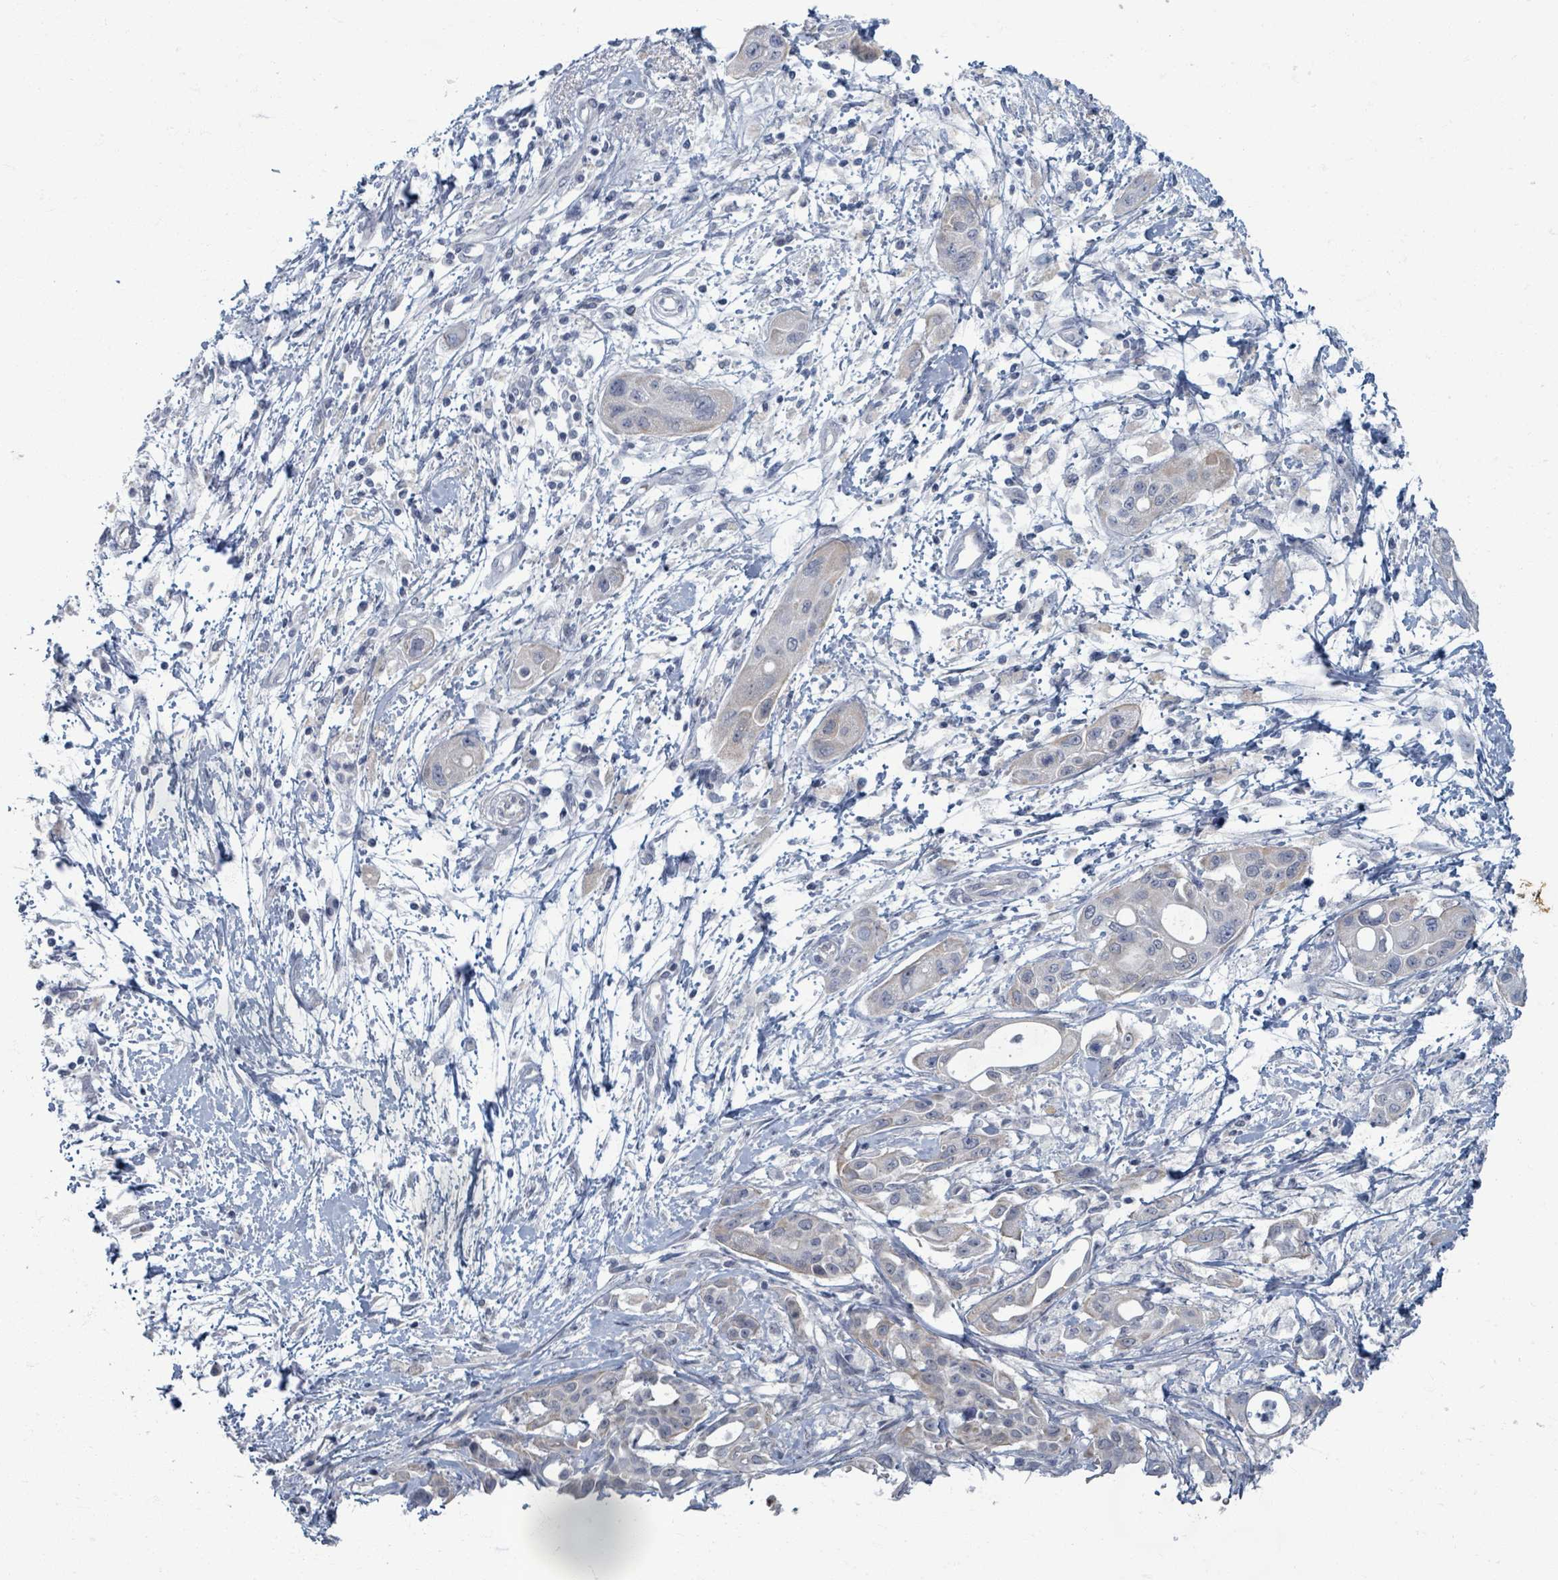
{"staining": {"intensity": "negative", "quantity": "none", "location": "none"}, "tissue": "pancreatic cancer", "cell_type": "Tumor cells", "image_type": "cancer", "snomed": [{"axis": "morphology", "description": "Adenocarcinoma, NOS"}, {"axis": "topography", "description": "Pancreas"}], "caption": "DAB immunohistochemical staining of human pancreatic cancer displays no significant expression in tumor cells.", "gene": "WNT11", "patient": {"sex": "male", "age": 68}}